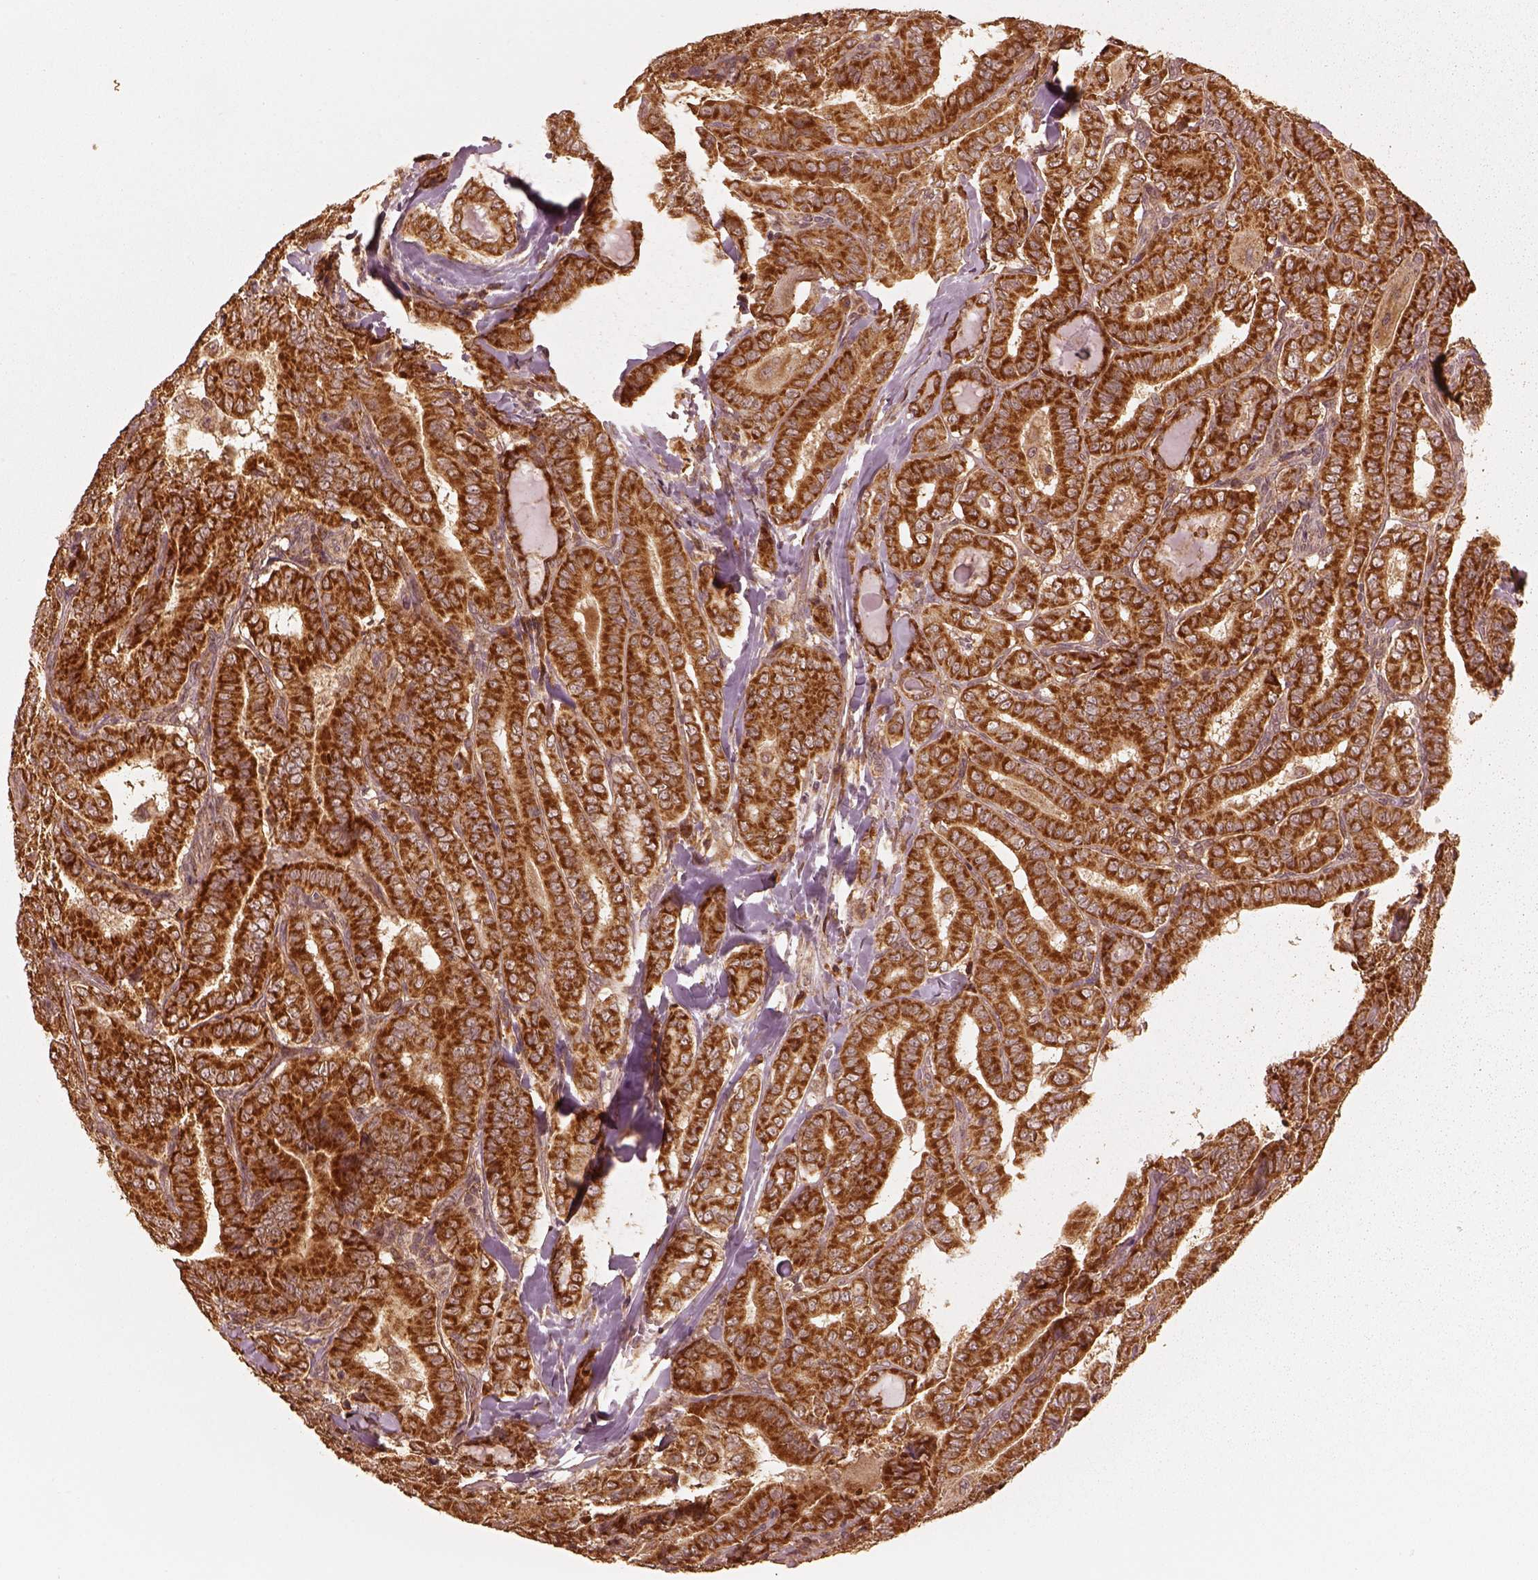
{"staining": {"intensity": "strong", "quantity": ">75%", "location": "cytoplasmic/membranous"}, "tissue": "thyroid cancer", "cell_type": "Tumor cells", "image_type": "cancer", "snomed": [{"axis": "morphology", "description": "Papillary adenocarcinoma, NOS"}, {"axis": "morphology", "description": "Papillary adenoma metastatic"}, {"axis": "topography", "description": "Thyroid gland"}], "caption": "Immunohistochemical staining of human papillary adenoma metastatic (thyroid) exhibits high levels of strong cytoplasmic/membranous expression in about >75% of tumor cells. The staining is performed using DAB (3,3'-diaminobenzidine) brown chromogen to label protein expression. The nuclei are counter-stained blue using hematoxylin.", "gene": "DNAJC25", "patient": {"sex": "female", "age": 50}}